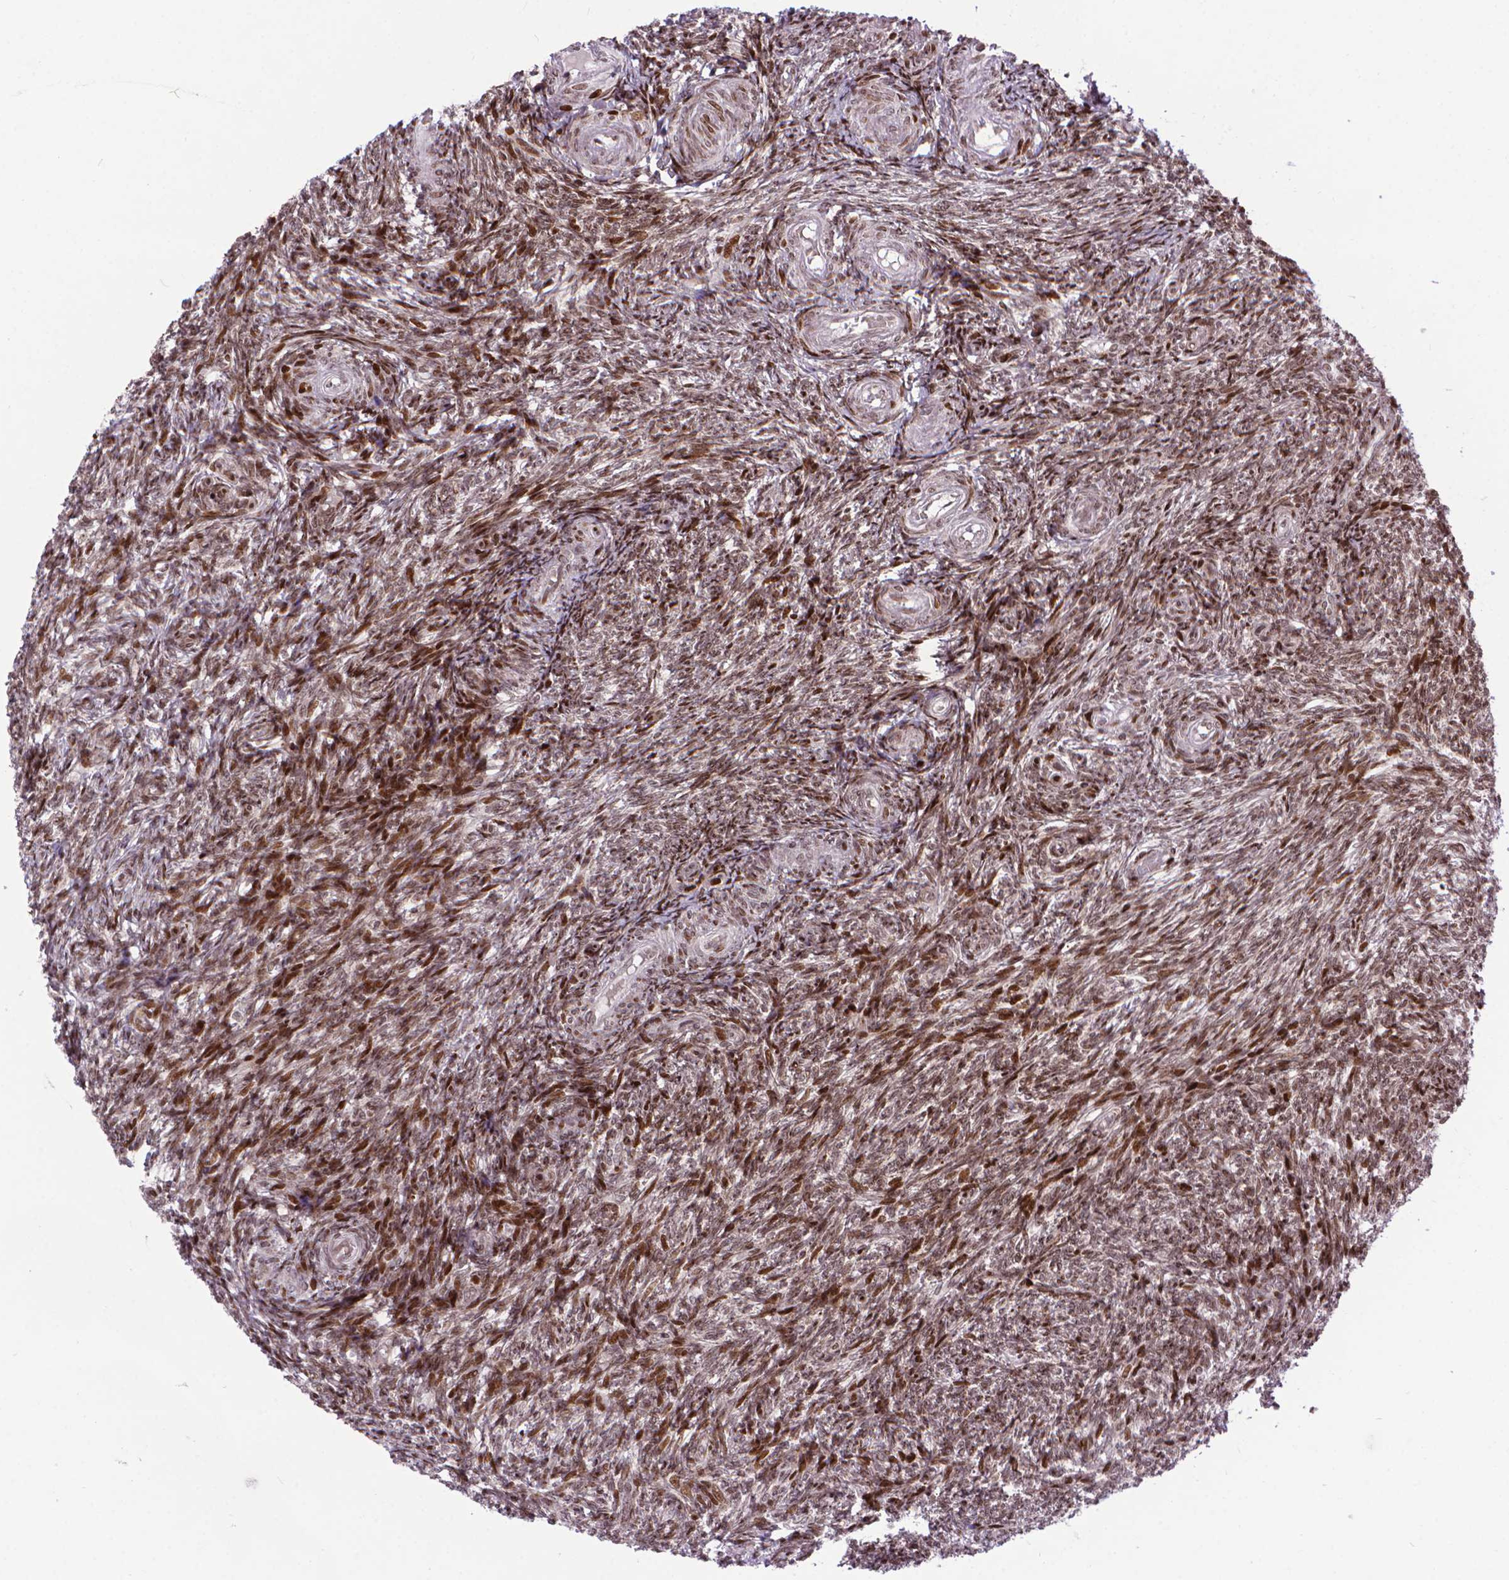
{"staining": {"intensity": "weak", "quantity": ">75%", "location": "nuclear"}, "tissue": "ovary", "cell_type": "Follicle cells", "image_type": "normal", "snomed": [{"axis": "morphology", "description": "Normal tissue, NOS"}, {"axis": "topography", "description": "Ovary"}], "caption": "This photomicrograph displays IHC staining of benign ovary, with low weak nuclear staining in approximately >75% of follicle cells.", "gene": "AMER1", "patient": {"sex": "female", "age": 39}}